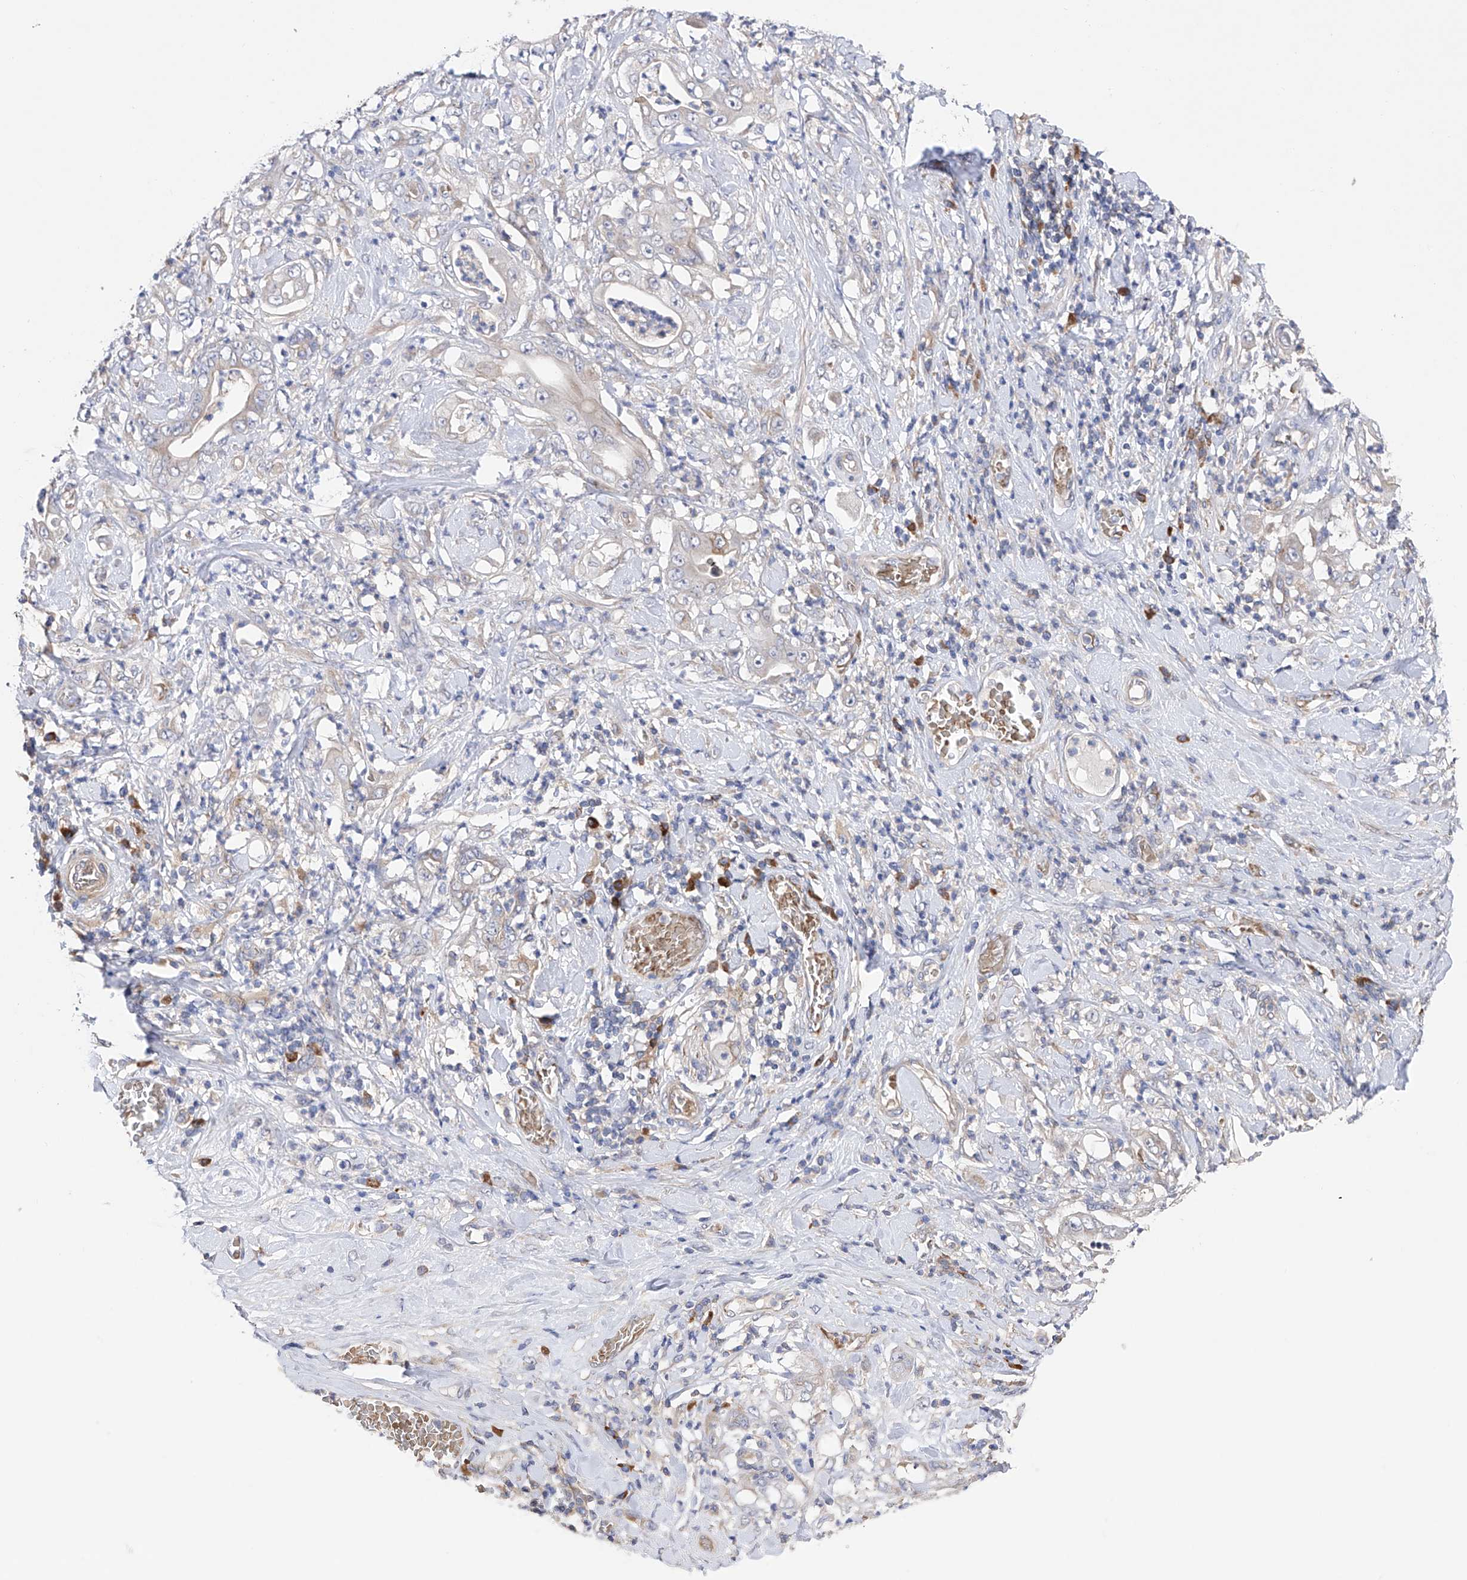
{"staining": {"intensity": "negative", "quantity": "none", "location": "none"}, "tissue": "stomach cancer", "cell_type": "Tumor cells", "image_type": "cancer", "snomed": [{"axis": "morphology", "description": "Adenocarcinoma, NOS"}, {"axis": "topography", "description": "Stomach"}], "caption": "Immunohistochemical staining of stomach adenocarcinoma exhibits no significant positivity in tumor cells.", "gene": "NFATC4", "patient": {"sex": "female", "age": 73}}